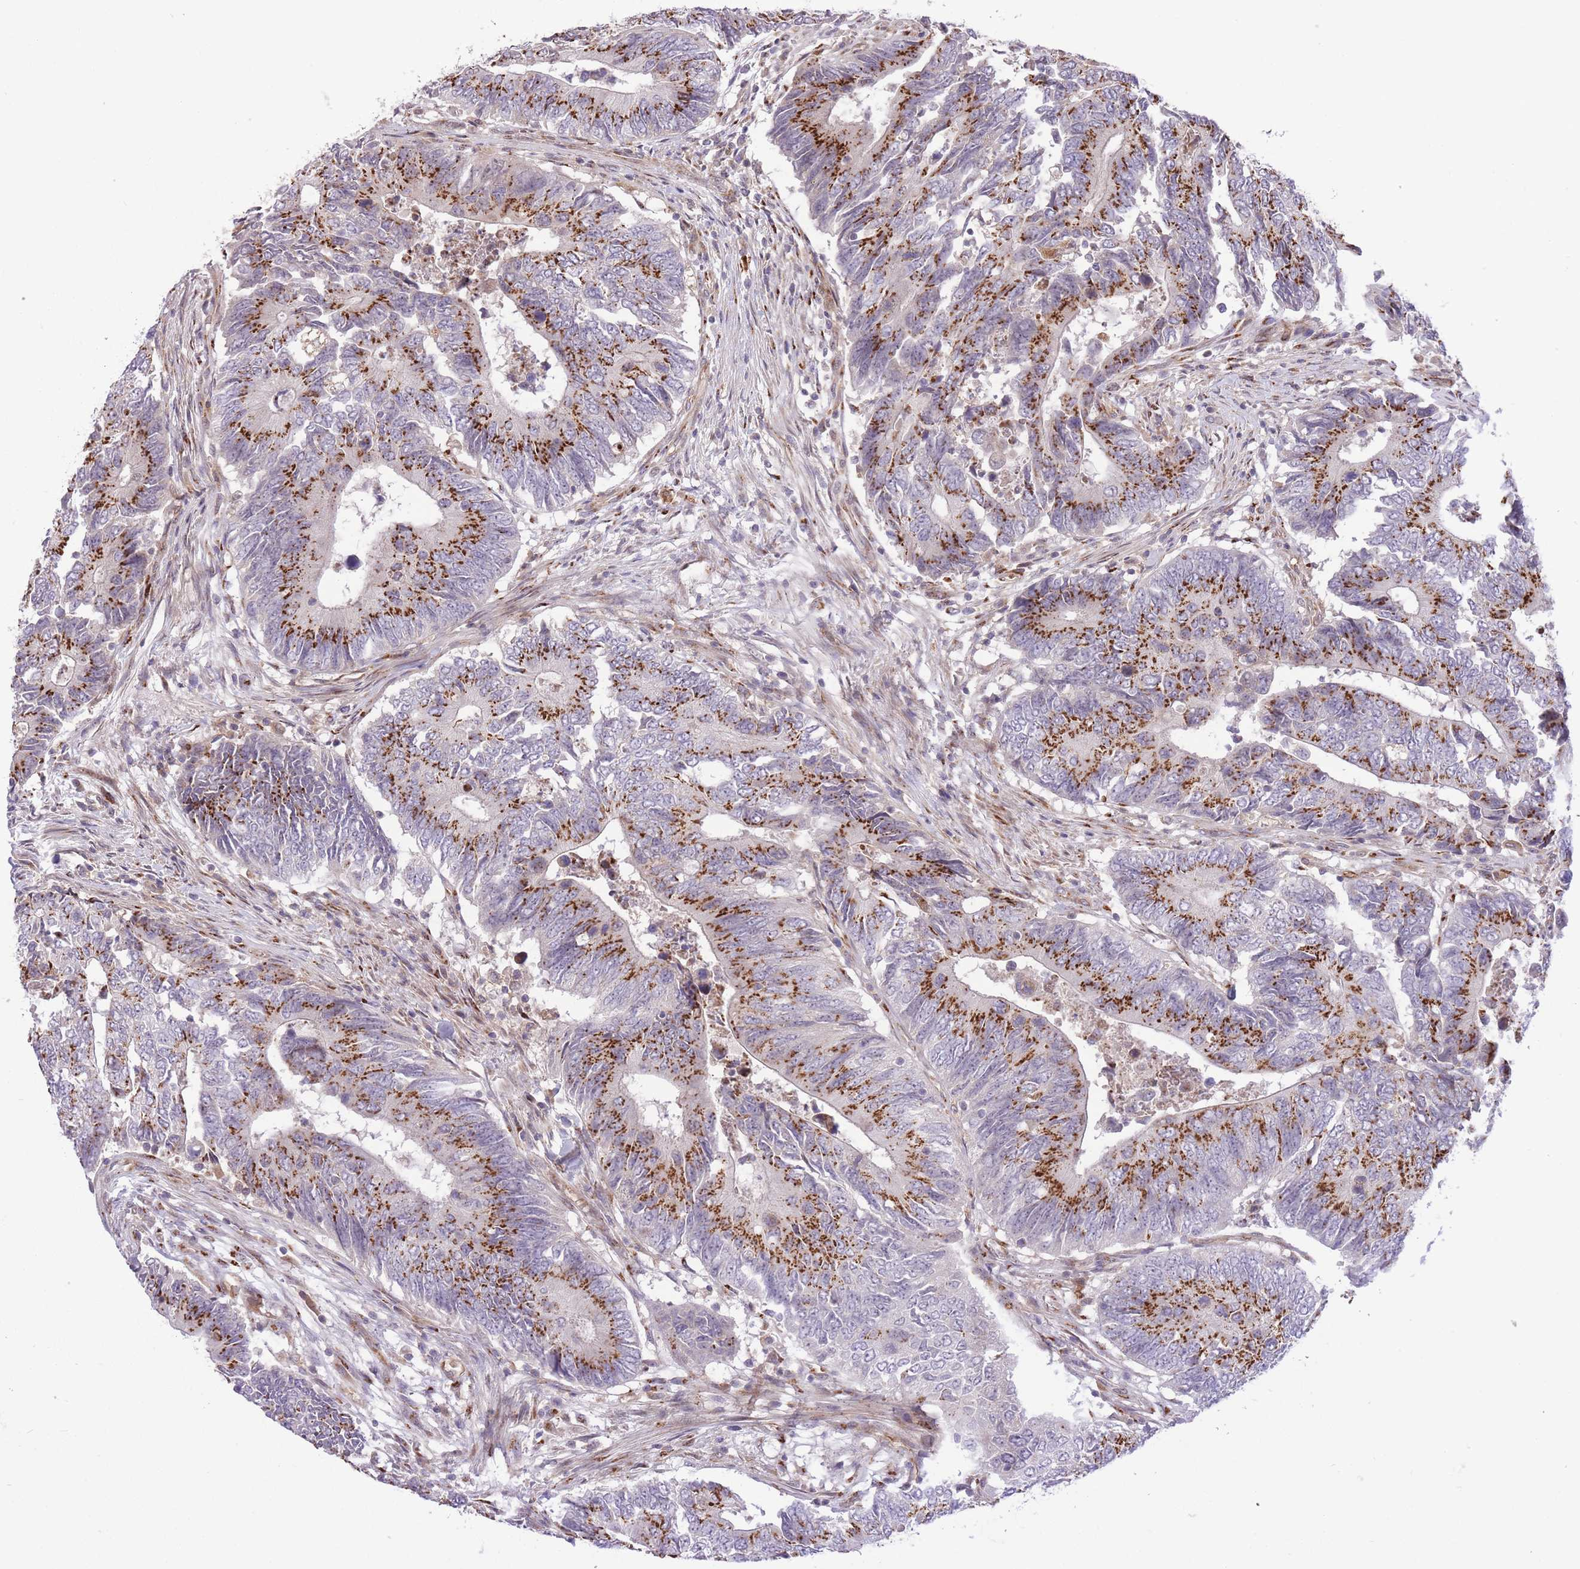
{"staining": {"intensity": "strong", "quantity": "25%-75%", "location": "cytoplasmic/membranous"}, "tissue": "colorectal cancer", "cell_type": "Tumor cells", "image_type": "cancer", "snomed": [{"axis": "morphology", "description": "Adenocarcinoma, NOS"}, {"axis": "topography", "description": "Colon"}], "caption": "Immunohistochemical staining of human colorectal adenocarcinoma demonstrates high levels of strong cytoplasmic/membranous protein expression in about 25%-75% of tumor cells.", "gene": "ZBED5", "patient": {"sex": "male", "age": 87}}